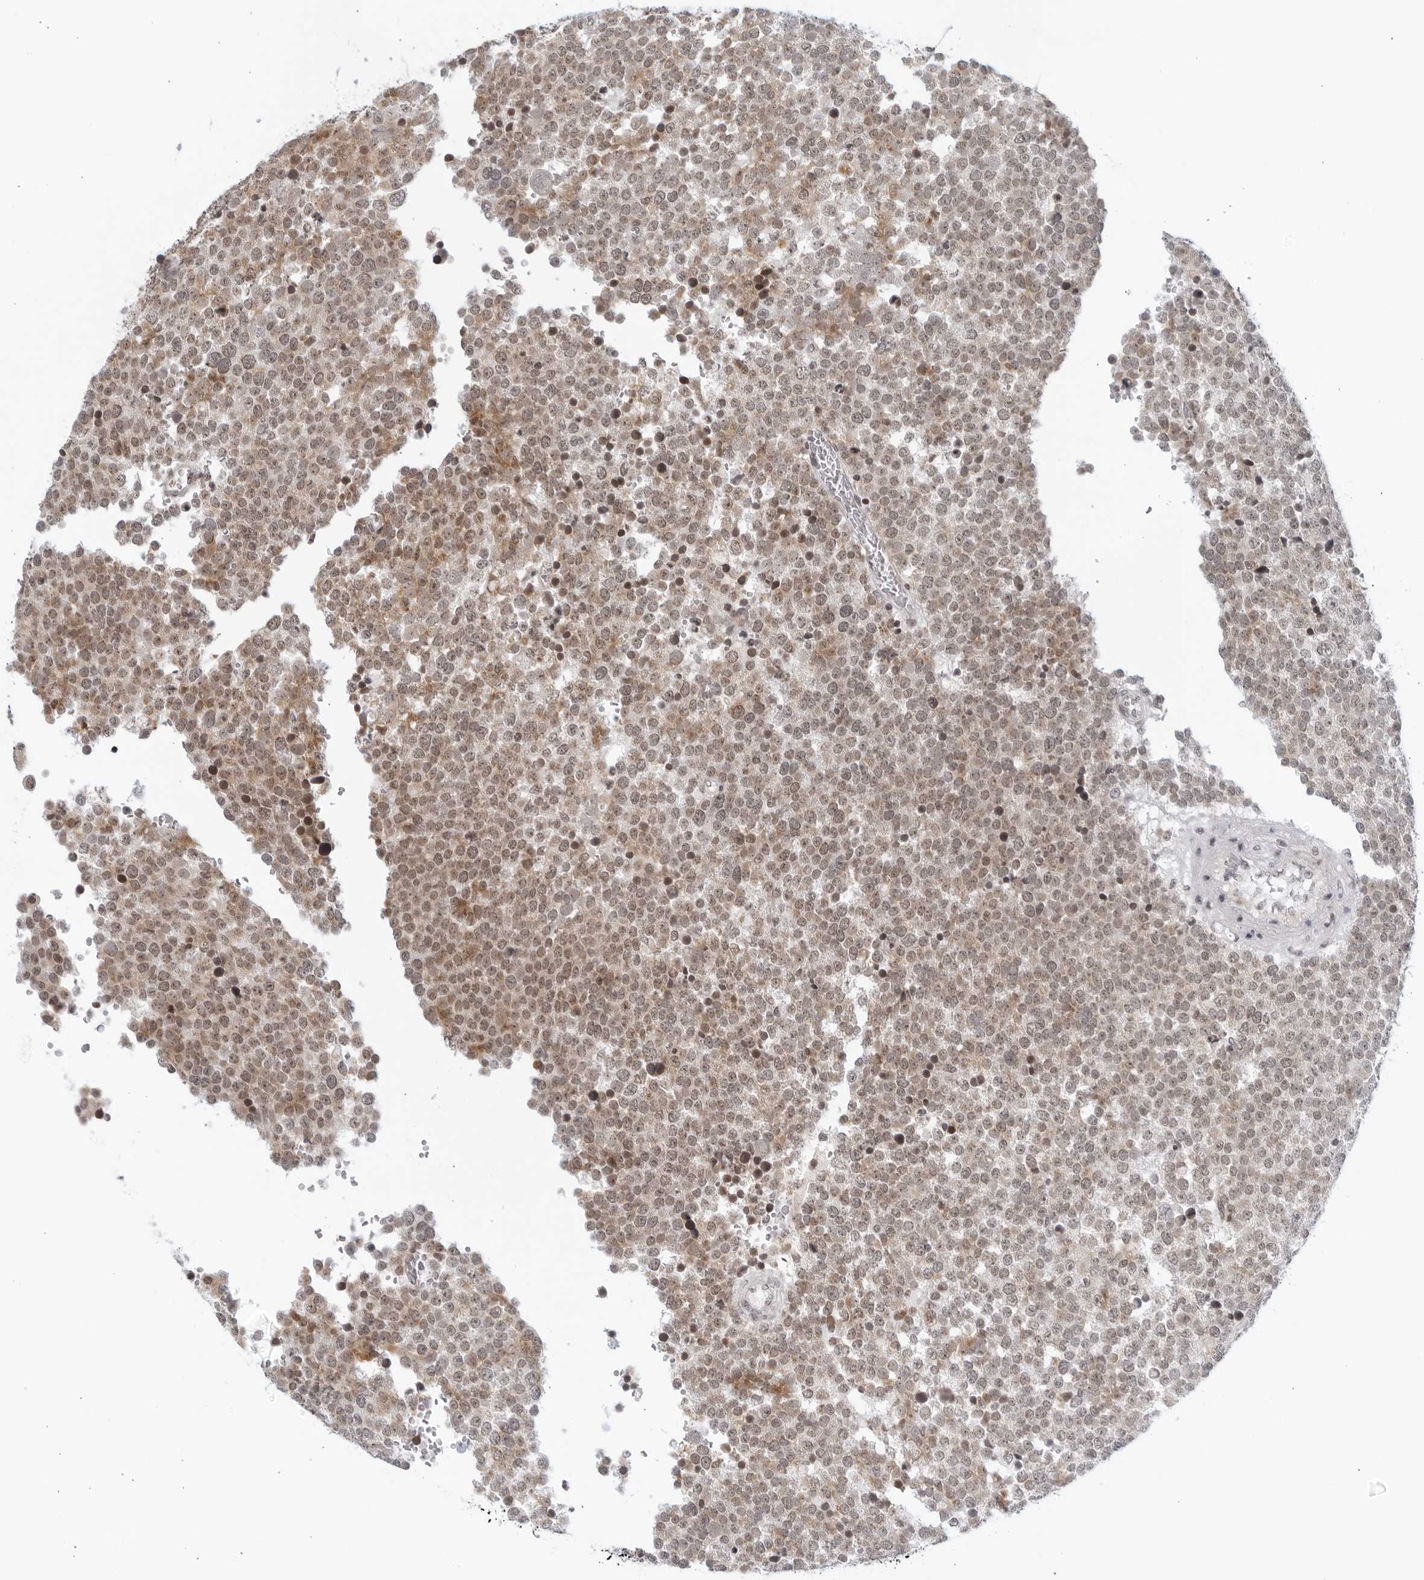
{"staining": {"intensity": "weak", "quantity": ">75%", "location": "cytoplasmic/membranous"}, "tissue": "testis cancer", "cell_type": "Tumor cells", "image_type": "cancer", "snomed": [{"axis": "morphology", "description": "Seminoma, NOS"}, {"axis": "topography", "description": "Testis"}], "caption": "DAB (3,3'-diaminobenzidine) immunohistochemical staining of testis seminoma reveals weak cytoplasmic/membranous protein expression in approximately >75% of tumor cells. (DAB = brown stain, brightfield microscopy at high magnification).", "gene": "RAB11FIP3", "patient": {"sex": "male", "age": 71}}